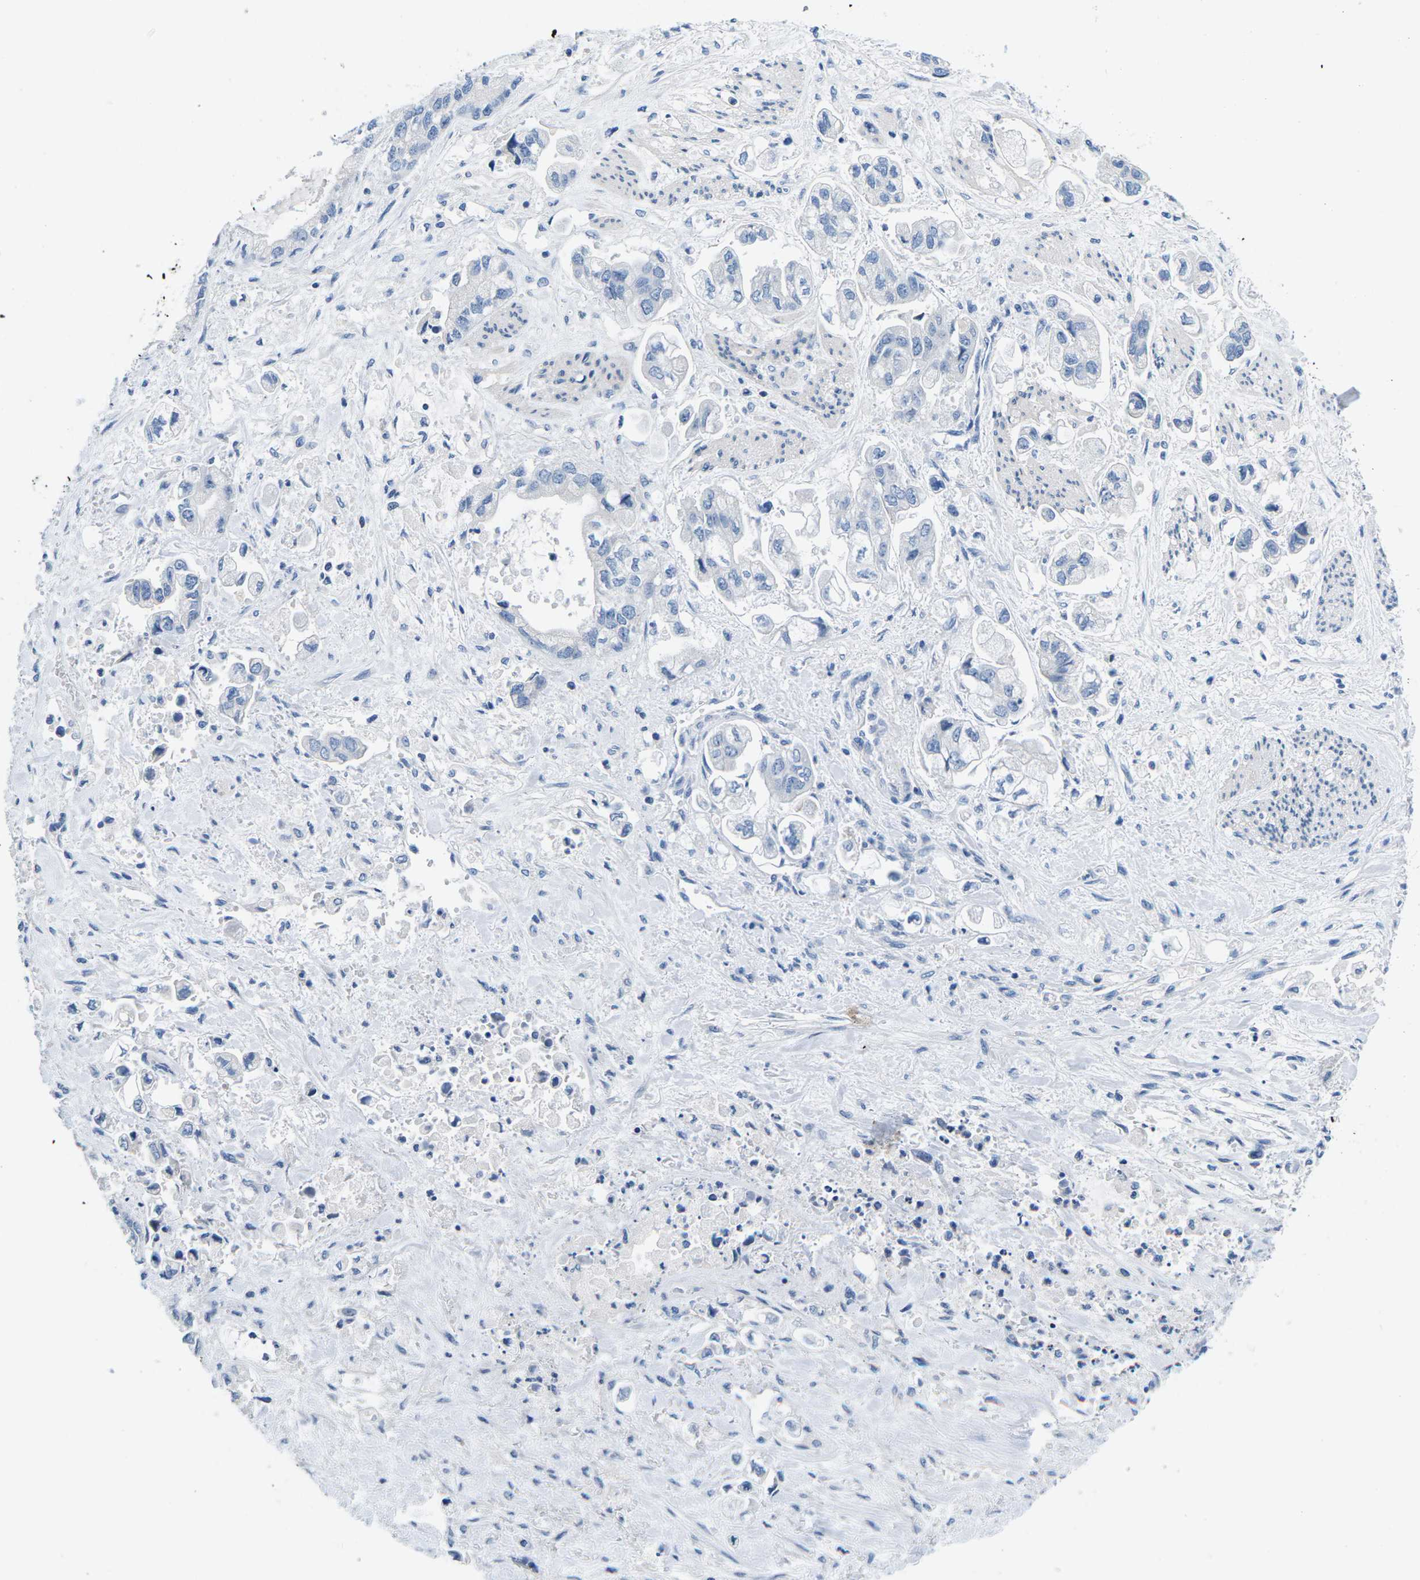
{"staining": {"intensity": "negative", "quantity": "none", "location": "none"}, "tissue": "stomach cancer", "cell_type": "Tumor cells", "image_type": "cancer", "snomed": [{"axis": "morphology", "description": "Normal tissue, NOS"}, {"axis": "morphology", "description": "Adenocarcinoma, NOS"}, {"axis": "topography", "description": "Stomach"}], "caption": "Stomach adenocarcinoma was stained to show a protein in brown. There is no significant expression in tumor cells. The staining was performed using DAB (3,3'-diaminobenzidine) to visualize the protein expression in brown, while the nuclei were stained in blue with hematoxylin (Magnification: 20x).", "gene": "TSPAN2", "patient": {"sex": "male", "age": 62}}